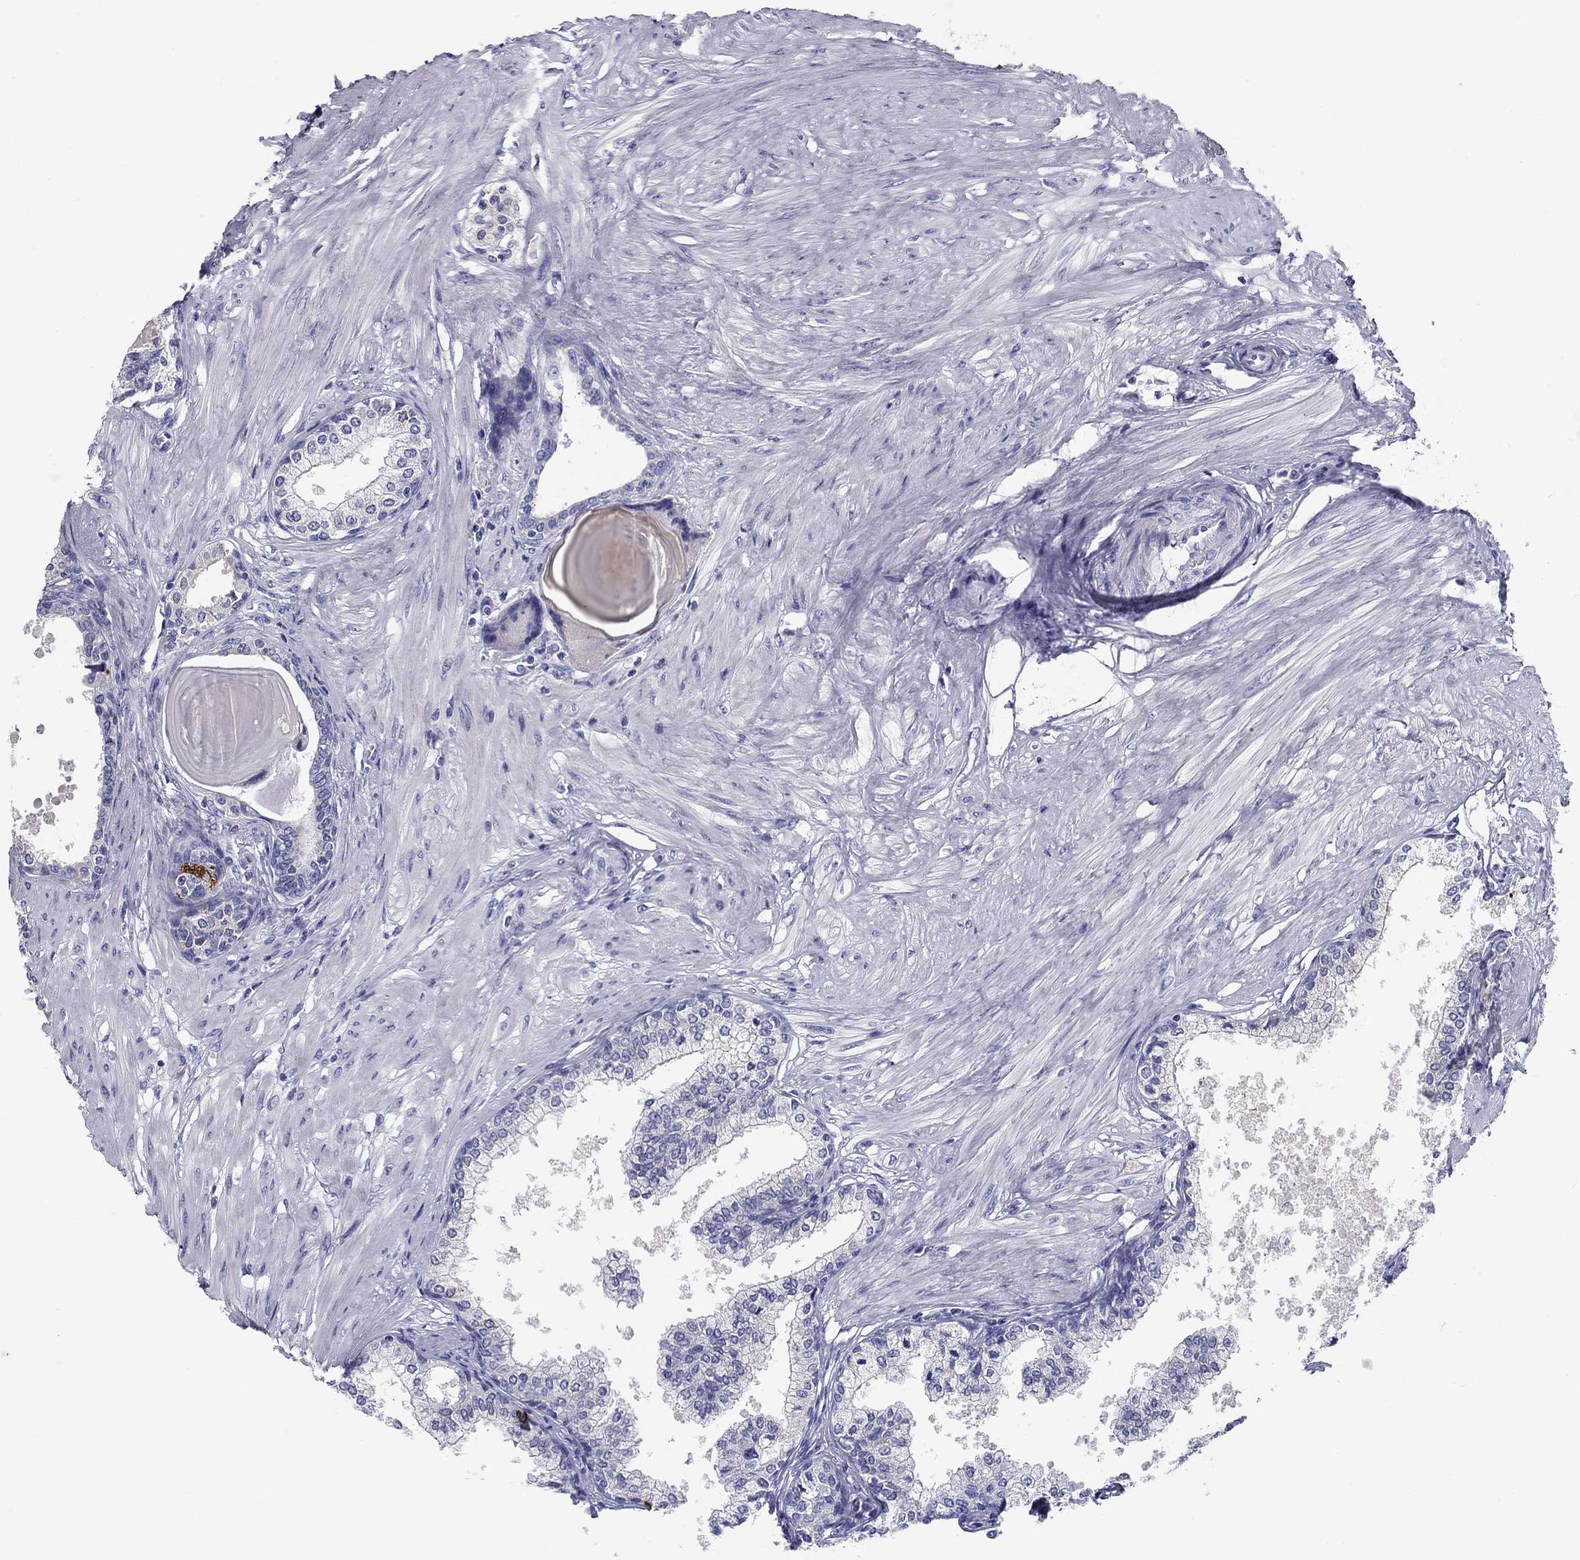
{"staining": {"intensity": "negative", "quantity": "none", "location": "none"}, "tissue": "prostate", "cell_type": "Glandular cells", "image_type": "normal", "snomed": [{"axis": "morphology", "description": "Normal tissue, NOS"}, {"axis": "topography", "description": "Prostate"}], "caption": "IHC micrograph of unremarkable prostate: human prostate stained with DAB reveals no significant protein expression in glandular cells.", "gene": "UPB1", "patient": {"sex": "male", "age": 63}}